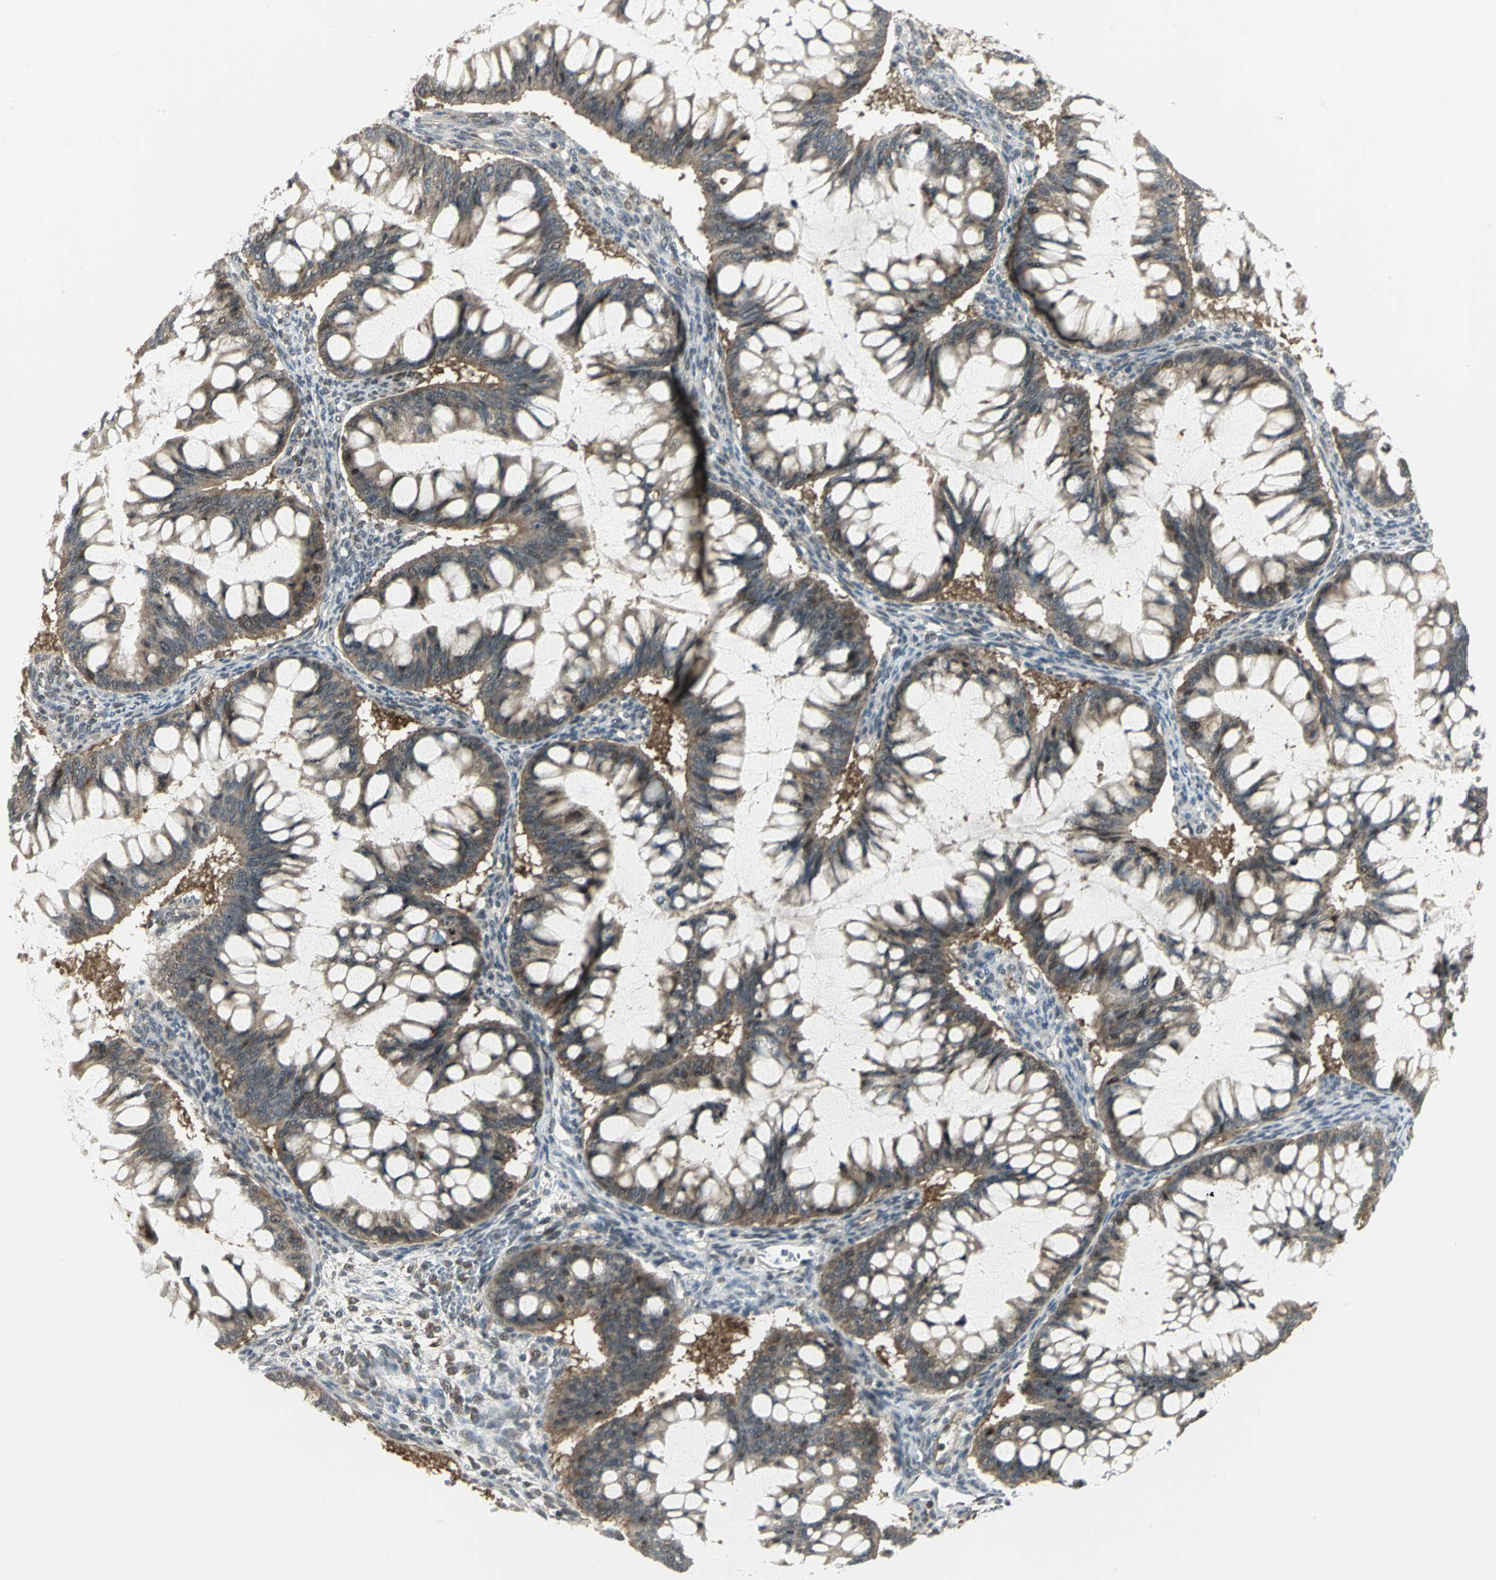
{"staining": {"intensity": "moderate", "quantity": ">75%", "location": "cytoplasmic/membranous"}, "tissue": "ovarian cancer", "cell_type": "Tumor cells", "image_type": "cancer", "snomed": [{"axis": "morphology", "description": "Cystadenocarcinoma, mucinous, NOS"}, {"axis": "topography", "description": "Ovary"}], "caption": "This photomicrograph reveals mucinous cystadenocarcinoma (ovarian) stained with immunohistochemistry (IHC) to label a protein in brown. The cytoplasmic/membranous of tumor cells show moderate positivity for the protein. Nuclei are counter-stained blue.", "gene": "PSMC4", "patient": {"sex": "female", "age": 73}}